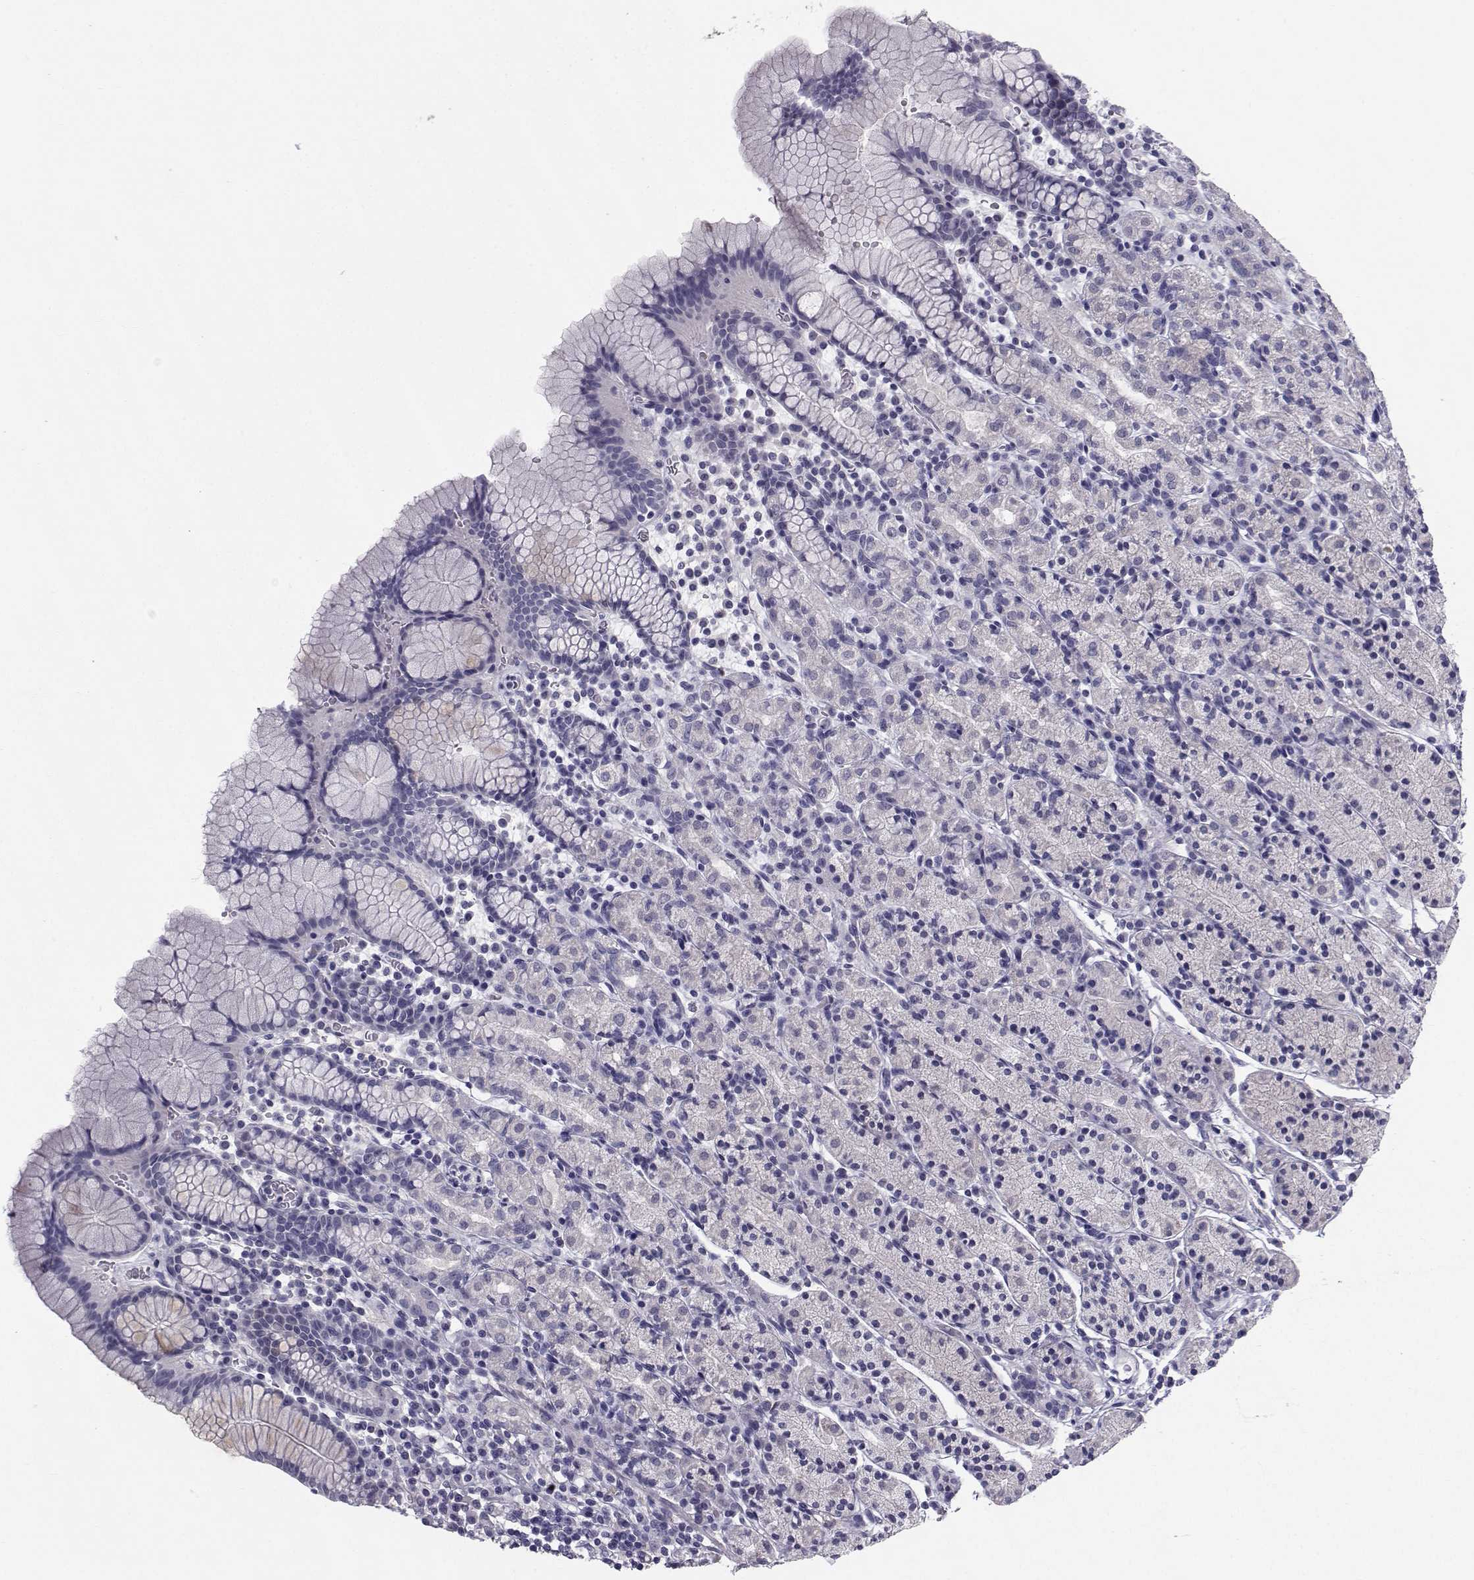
{"staining": {"intensity": "negative", "quantity": "none", "location": "none"}, "tissue": "stomach", "cell_type": "Glandular cells", "image_type": "normal", "snomed": [{"axis": "morphology", "description": "Normal tissue, NOS"}, {"axis": "topography", "description": "Stomach, upper"}, {"axis": "topography", "description": "Stomach"}], "caption": "IHC of normal human stomach exhibits no expression in glandular cells. Nuclei are stained in blue.", "gene": "SPDYE4", "patient": {"sex": "male", "age": 62}}